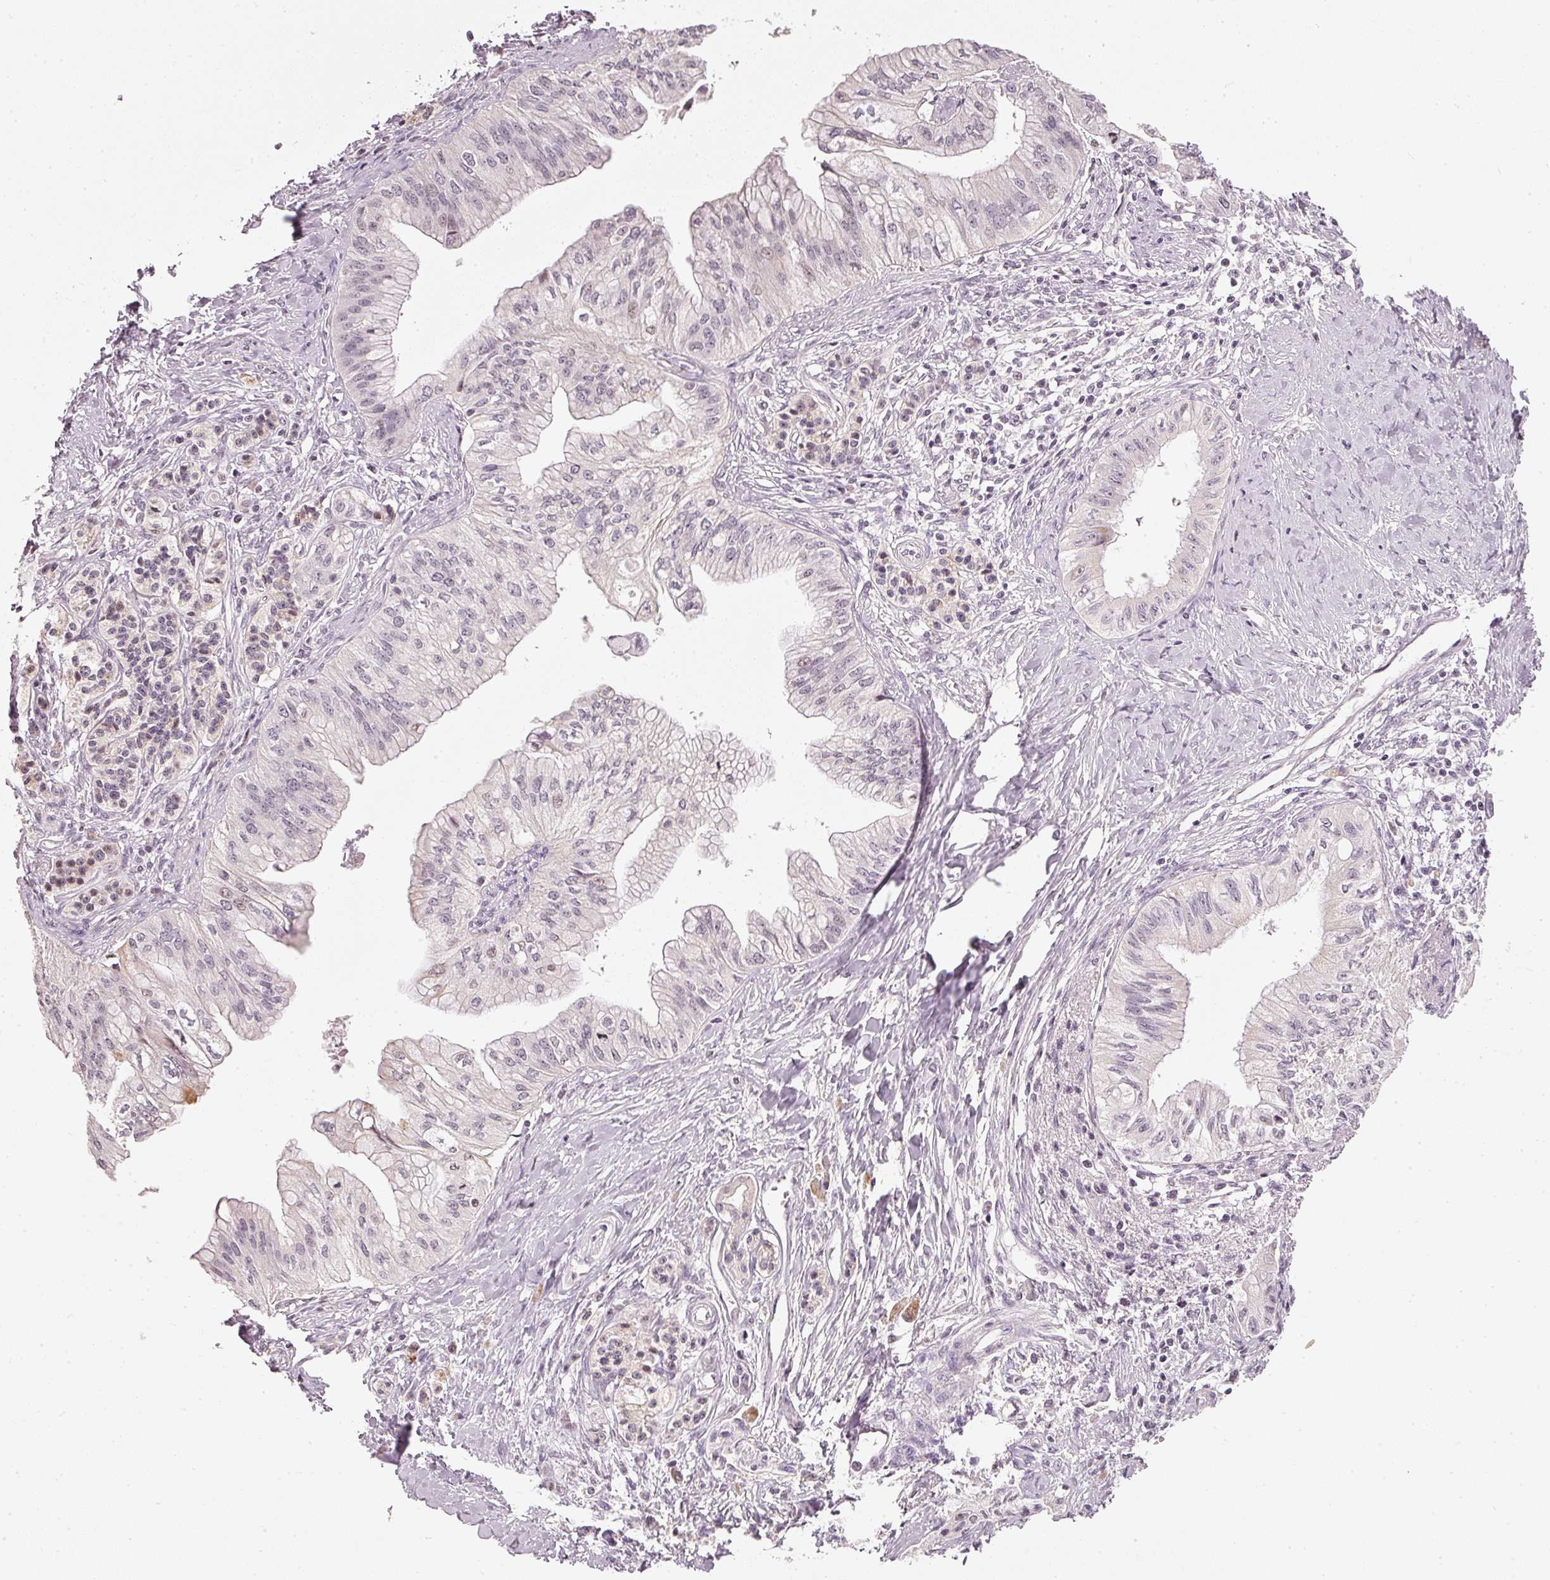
{"staining": {"intensity": "weak", "quantity": "<25%", "location": "nuclear"}, "tissue": "pancreatic cancer", "cell_type": "Tumor cells", "image_type": "cancer", "snomed": [{"axis": "morphology", "description": "Adenocarcinoma, NOS"}, {"axis": "topography", "description": "Pancreas"}], "caption": "A high-resolution histopathology image shows immunohistochemistry staining of pancreatic cancer (adenocarcinoma), which shows no significant positivity in tumor cells.", "gene": "NRDE2", "patient": {"sex": "male", "age": 71}}